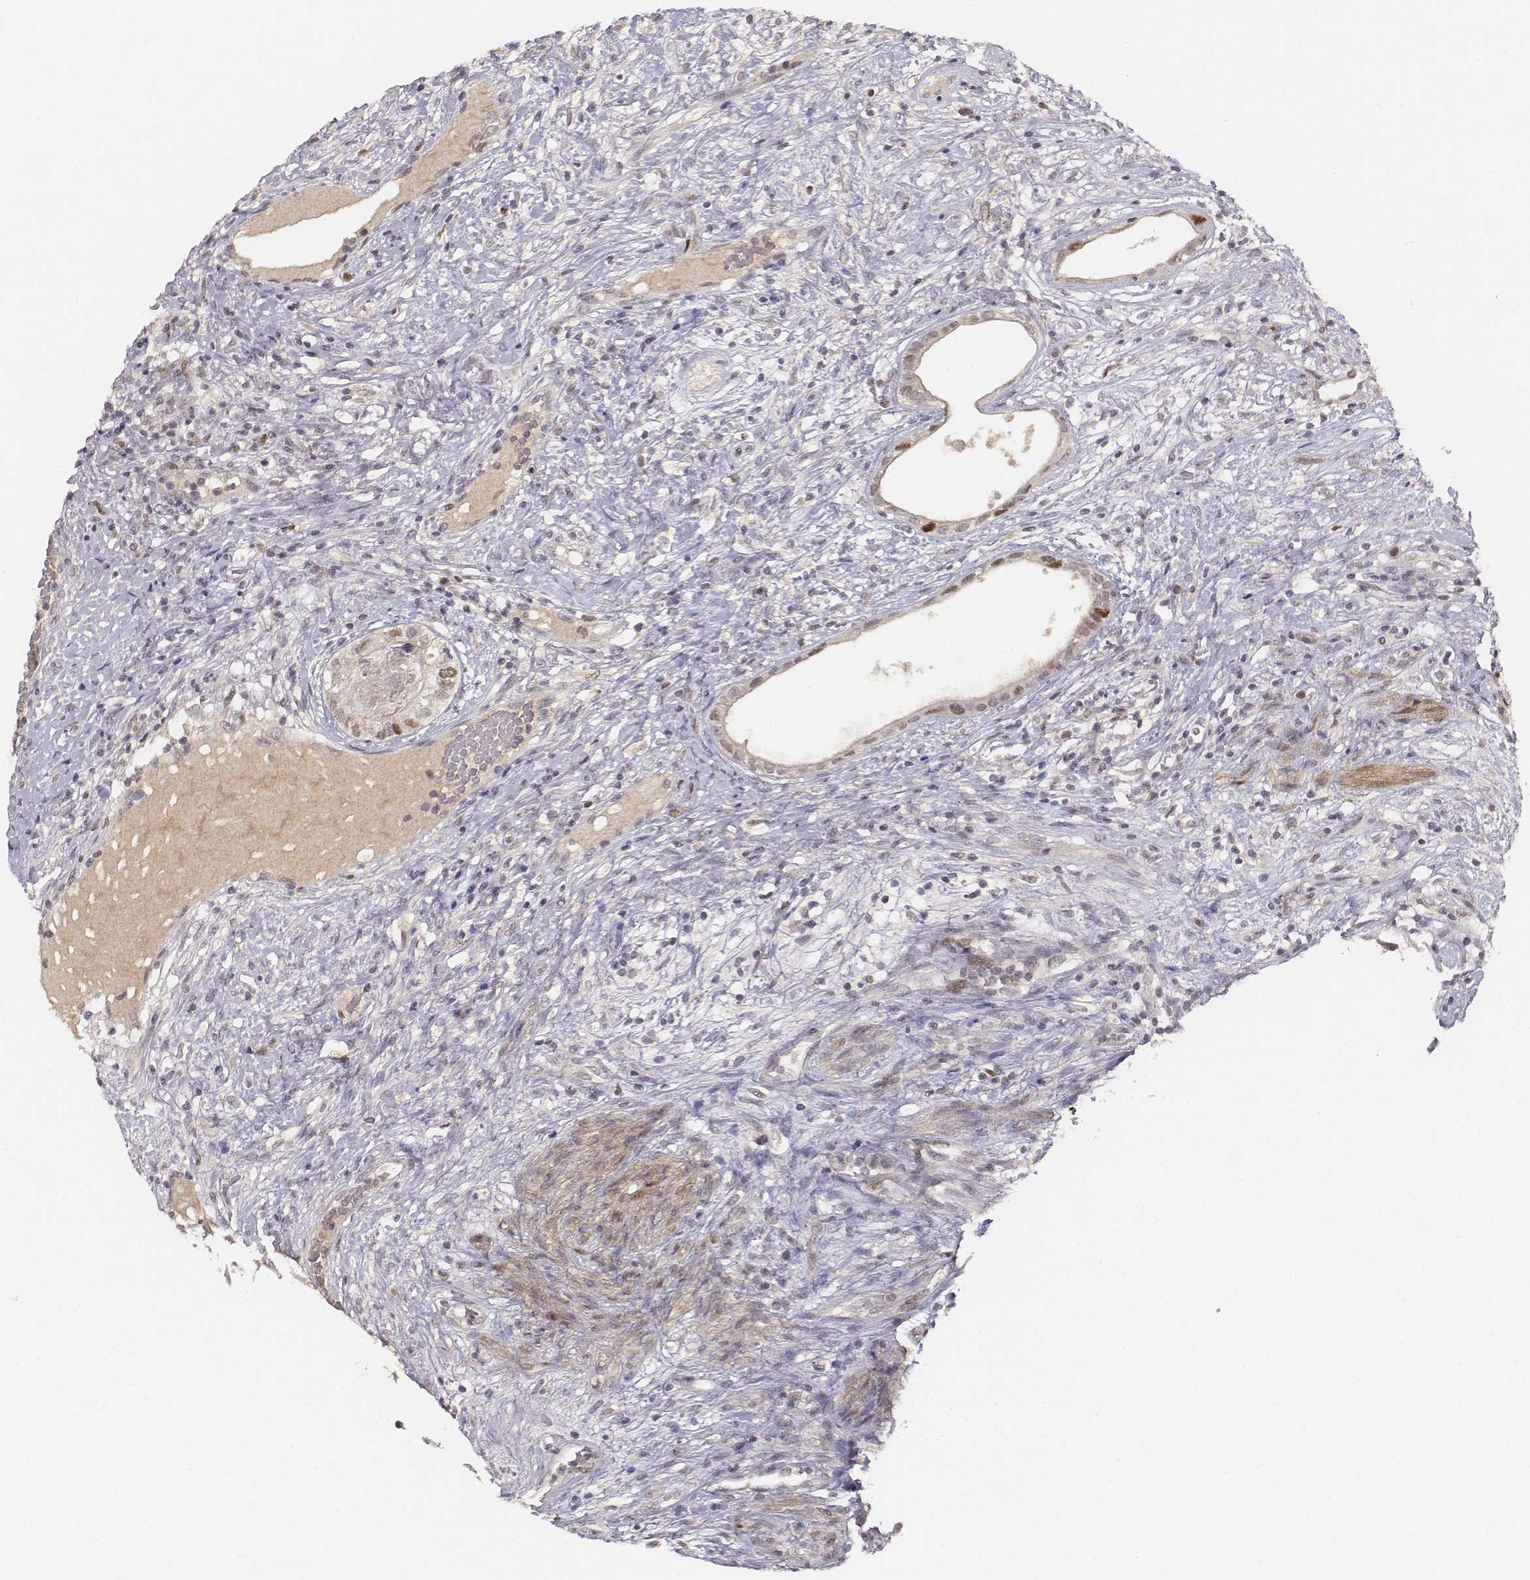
{"staining": {"intensity": "moderate", "quantity": "<25%", "location": "nuclear"}, "tissue": "testis cancer", "cell_type": "Tumor cells", "image_type": "cancer", "snomed": [{"axis": "morphology", "description": "Seminoma, NOS"}, {"axis": "morphology", "description": "Carcinoma, Embryonal, NOS"}, {"axis": "topography", "description": "Testis"}], "caption": "Human testis cancer (embryonal carcinoma) stained for a protein (brown) shows moderate nuclear positive staining in approximately <25% of tumor cells.", "gene": "FANCD2", "patient": {"sex": "male", "age": 41}}